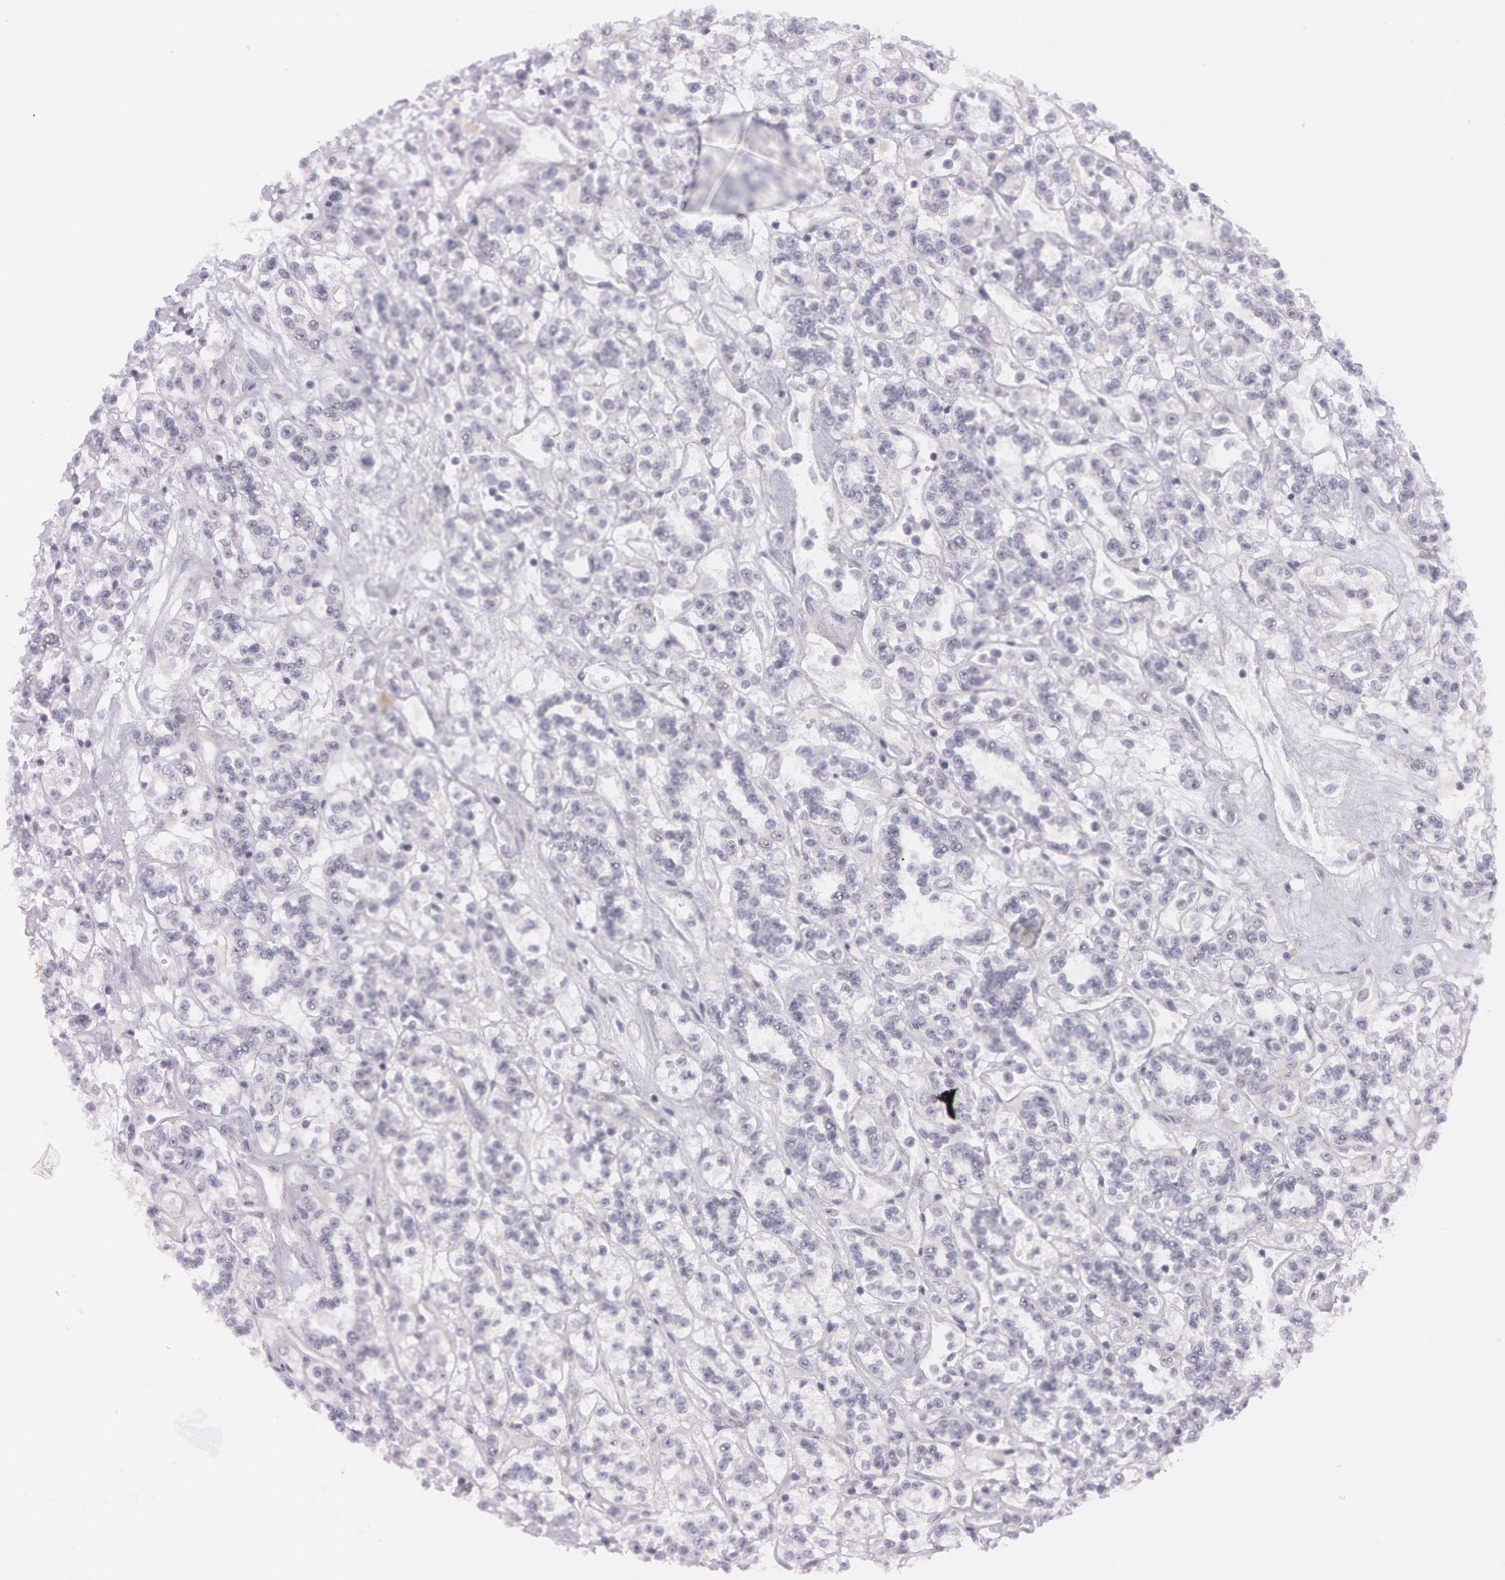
{"staining": {"intensity": "negative", "quantity": "none", "location": "none"}, "tissue": "renal cancer", "cell_type": "Tumor cells", "image_type": "cancer", "snomed": [{"axis": "morphology", "description": "Adenocarcinoma, NOS"}, {"axis": "topography", "description": "Kidney"}], "caption": "IHC histopathology image of neoplastic tissue: human renal adenocarcinoma stained with DAB (3,3'-diaminobenzidine) shows no significant protein positivity in tumor cells.", "gene": "IL1RN", "patient": {"sex": "female", "age": 76}}